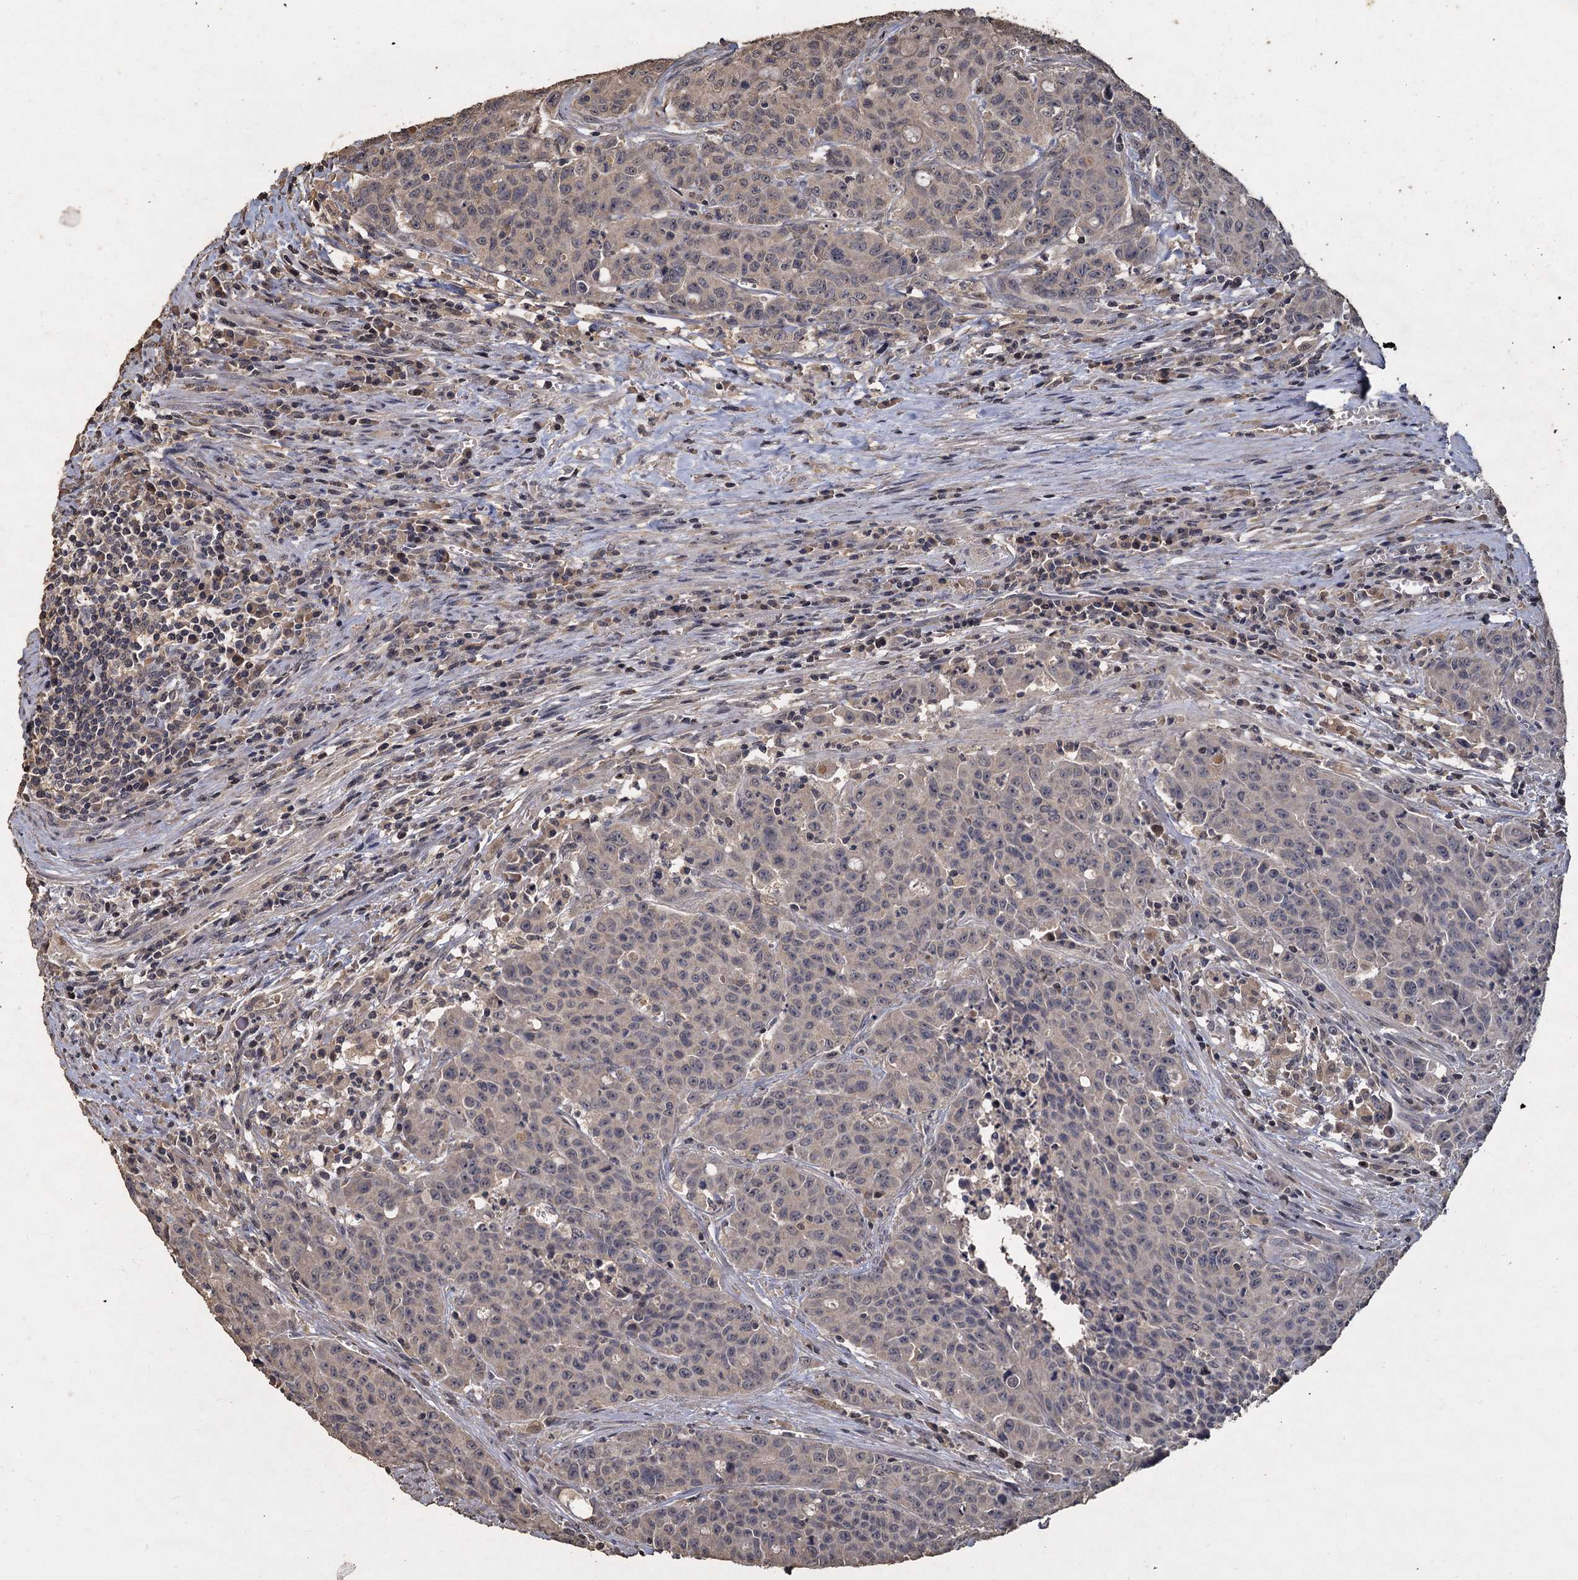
{"staining": {"intensity": "negative", "quantity": "none", "location": "none"}, "tissue": "colorectal cancer", "cell_type": "Tumor cells", "image_type": "cancer", "snomed": [{"axis": "morphology", "description": "Adenocarcinoma, NOS"}, {"axis": "topography", "description": "Colon"}], "caption": "An immunohistochemistry (IHC) micrograph of colorectal cancer (adenocarcinoma) is shown. There is no staining in tumor cells of colorectal cancer (adenocarcinoma). Brightfield microscopy of immunohistochemistry (IHC) stained with DAB (brown) and hematoxylin (blue), captured at high magnification.", "gene": "CCDC61", "patient": {"sex": "male", "age": 62}}